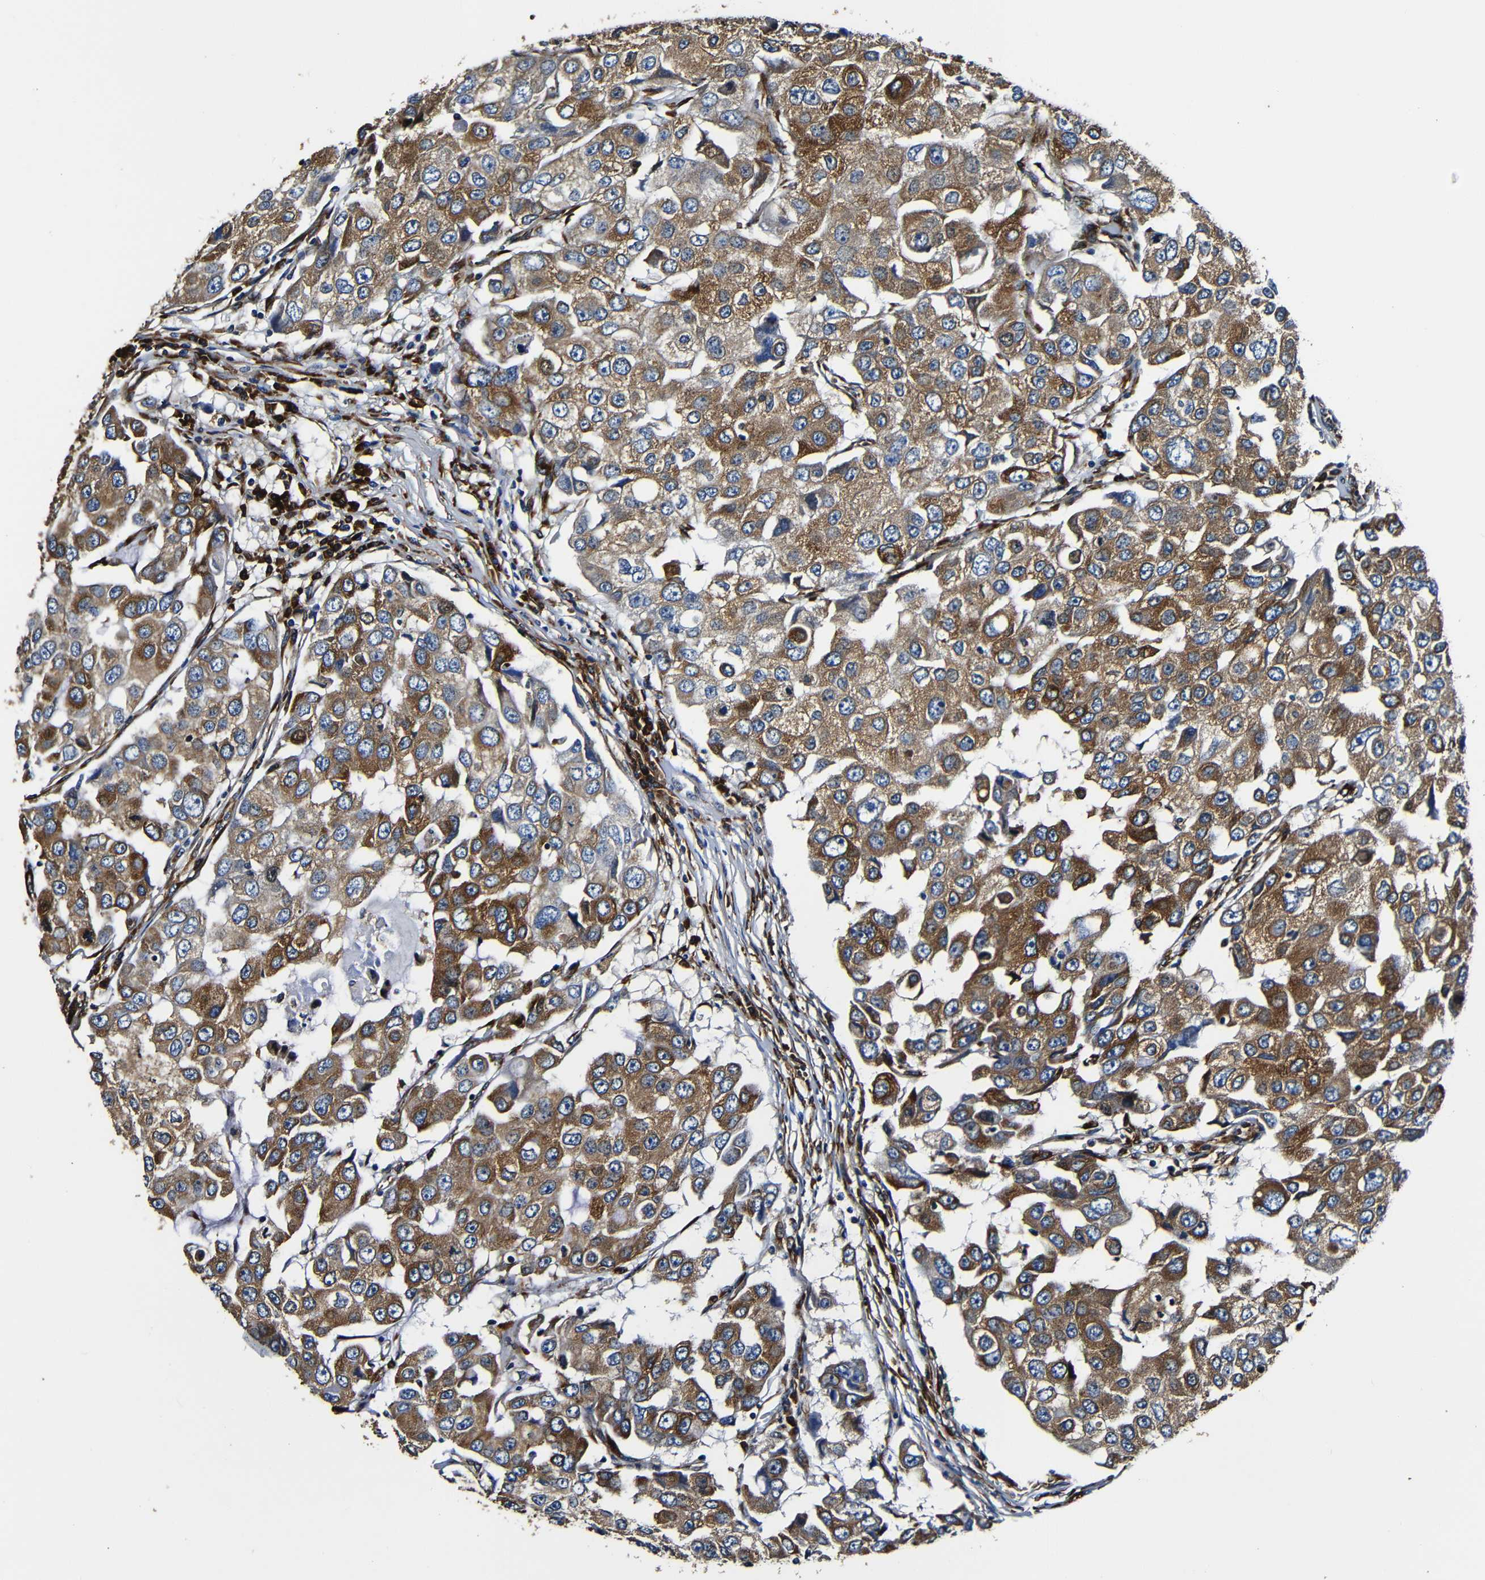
{"staining": {"intensity": "moderate", "quantity": ">75%", "location": "cytoplasmic/membranous"}, "tissue": "breast cancer", "cell_type": "Tumor cells", "image_type": "cancer", "snomed": [{"axis": "morphology", "description": "Duct carcinoma"}, {"axis": "topography", "description": "Breast"}], "caption": "A high-resolution histopathology image shows immunohistochemistry (IHC) staining of breast cancer (intraductal carcinoma), which displays moderate cytoplasmic/membranous staining in about >75% of tumor cells. Ihc stains the protein in brown and the nuclei are stained blue.", "gene": "RRBP1", "patient": {"sex": "female", "age": 27}}